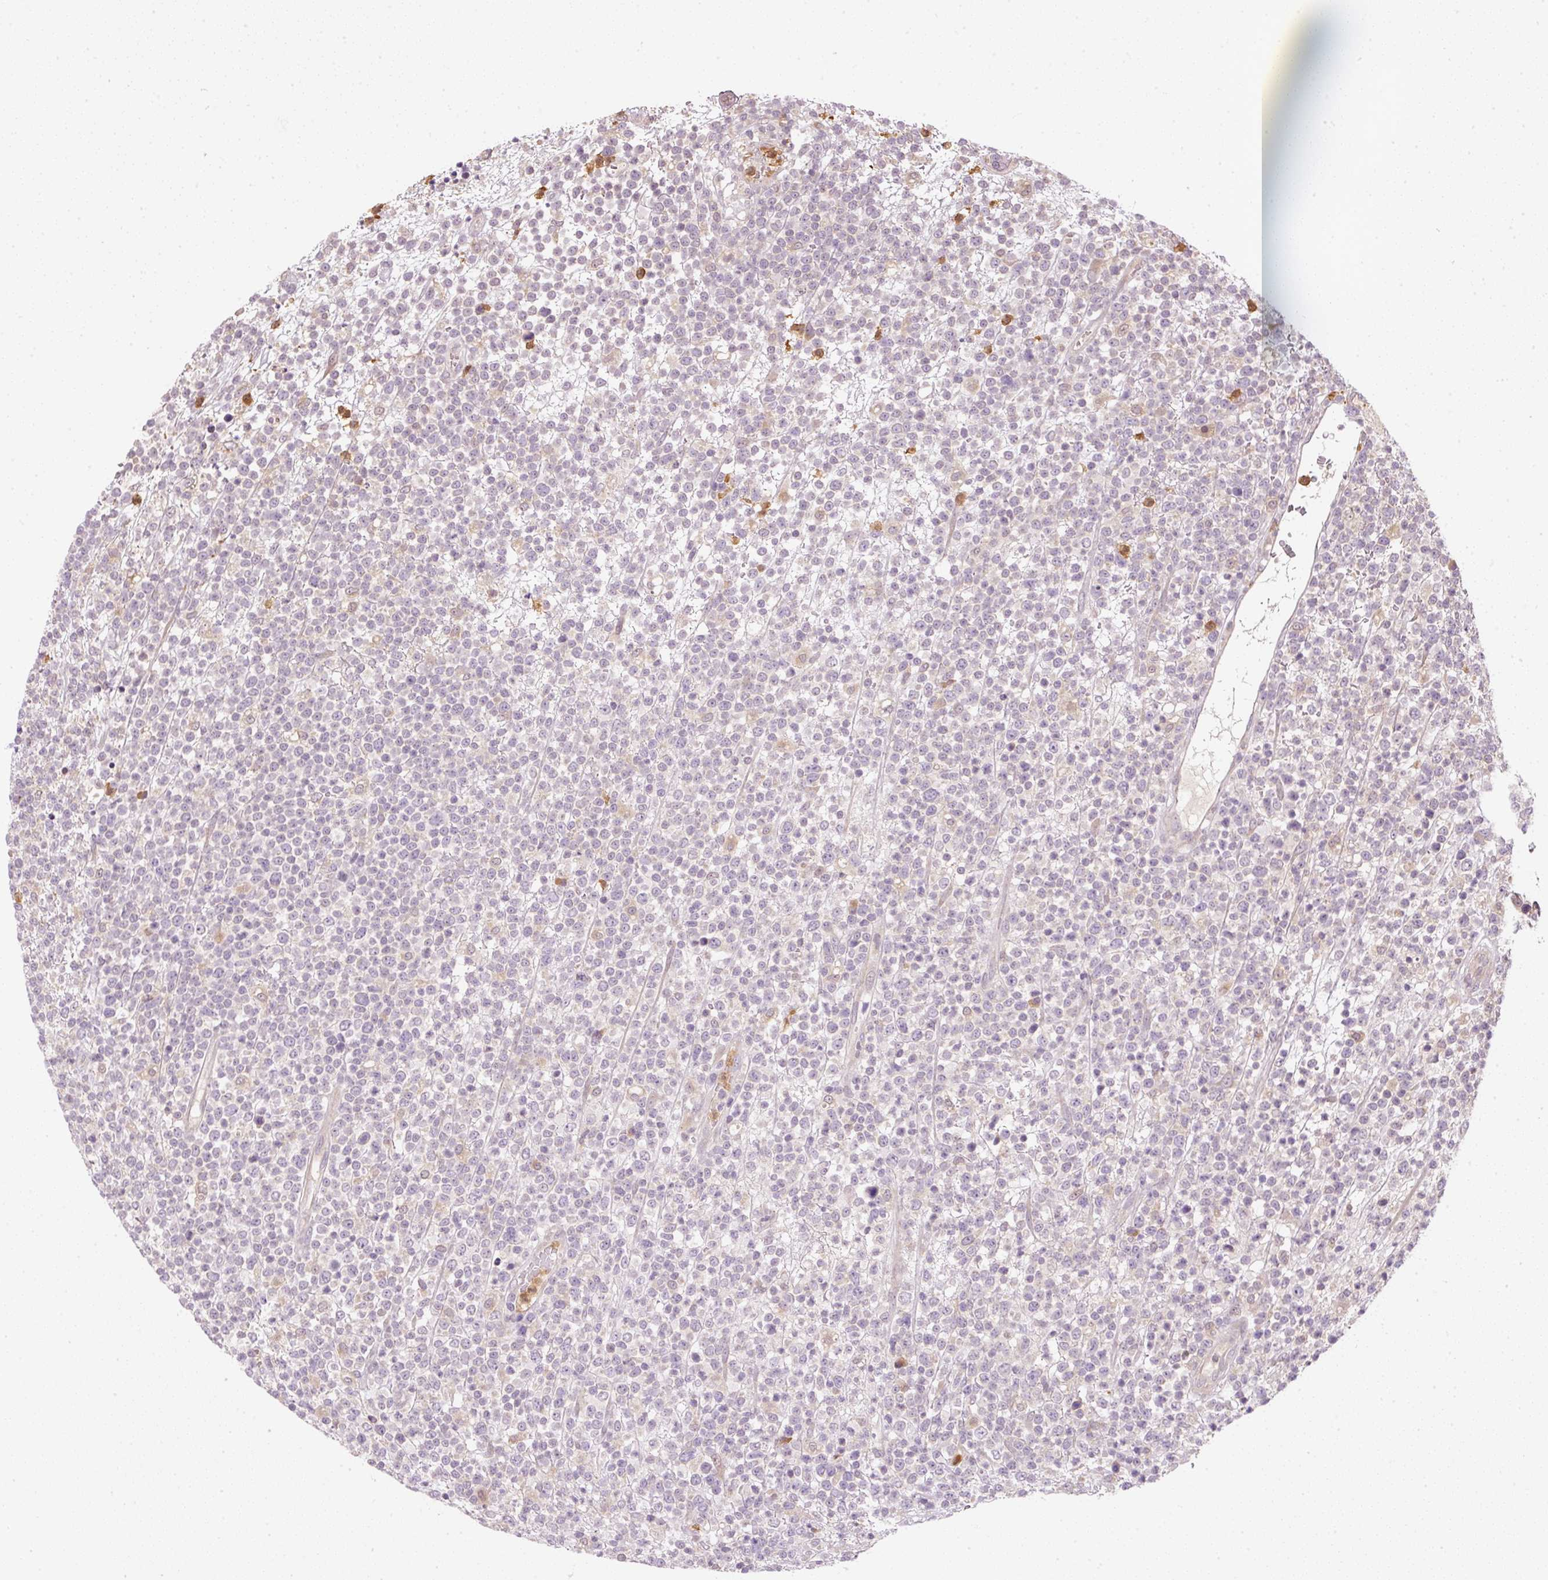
{"staining": {"intensity": "negative", "quantity": "none", "location": "none"}, "tissue": "lymphoma", "cell_type": "Tumor cells", "image_type": "cancer", "snomed": [{"axis": "morphology", "description": "Malignant lymphoma, non-Hodgkin's type, High grade"}, {"axis": "topography", "description": "Colon"}], "caption": "Protein analysis of malignant lymphoma, non-Hodgkin's type (high-grade) shows no significant positivity in tumor cells.", "gene": "CTTNBP2", "patient": {"sex": "female", "age": 53}}